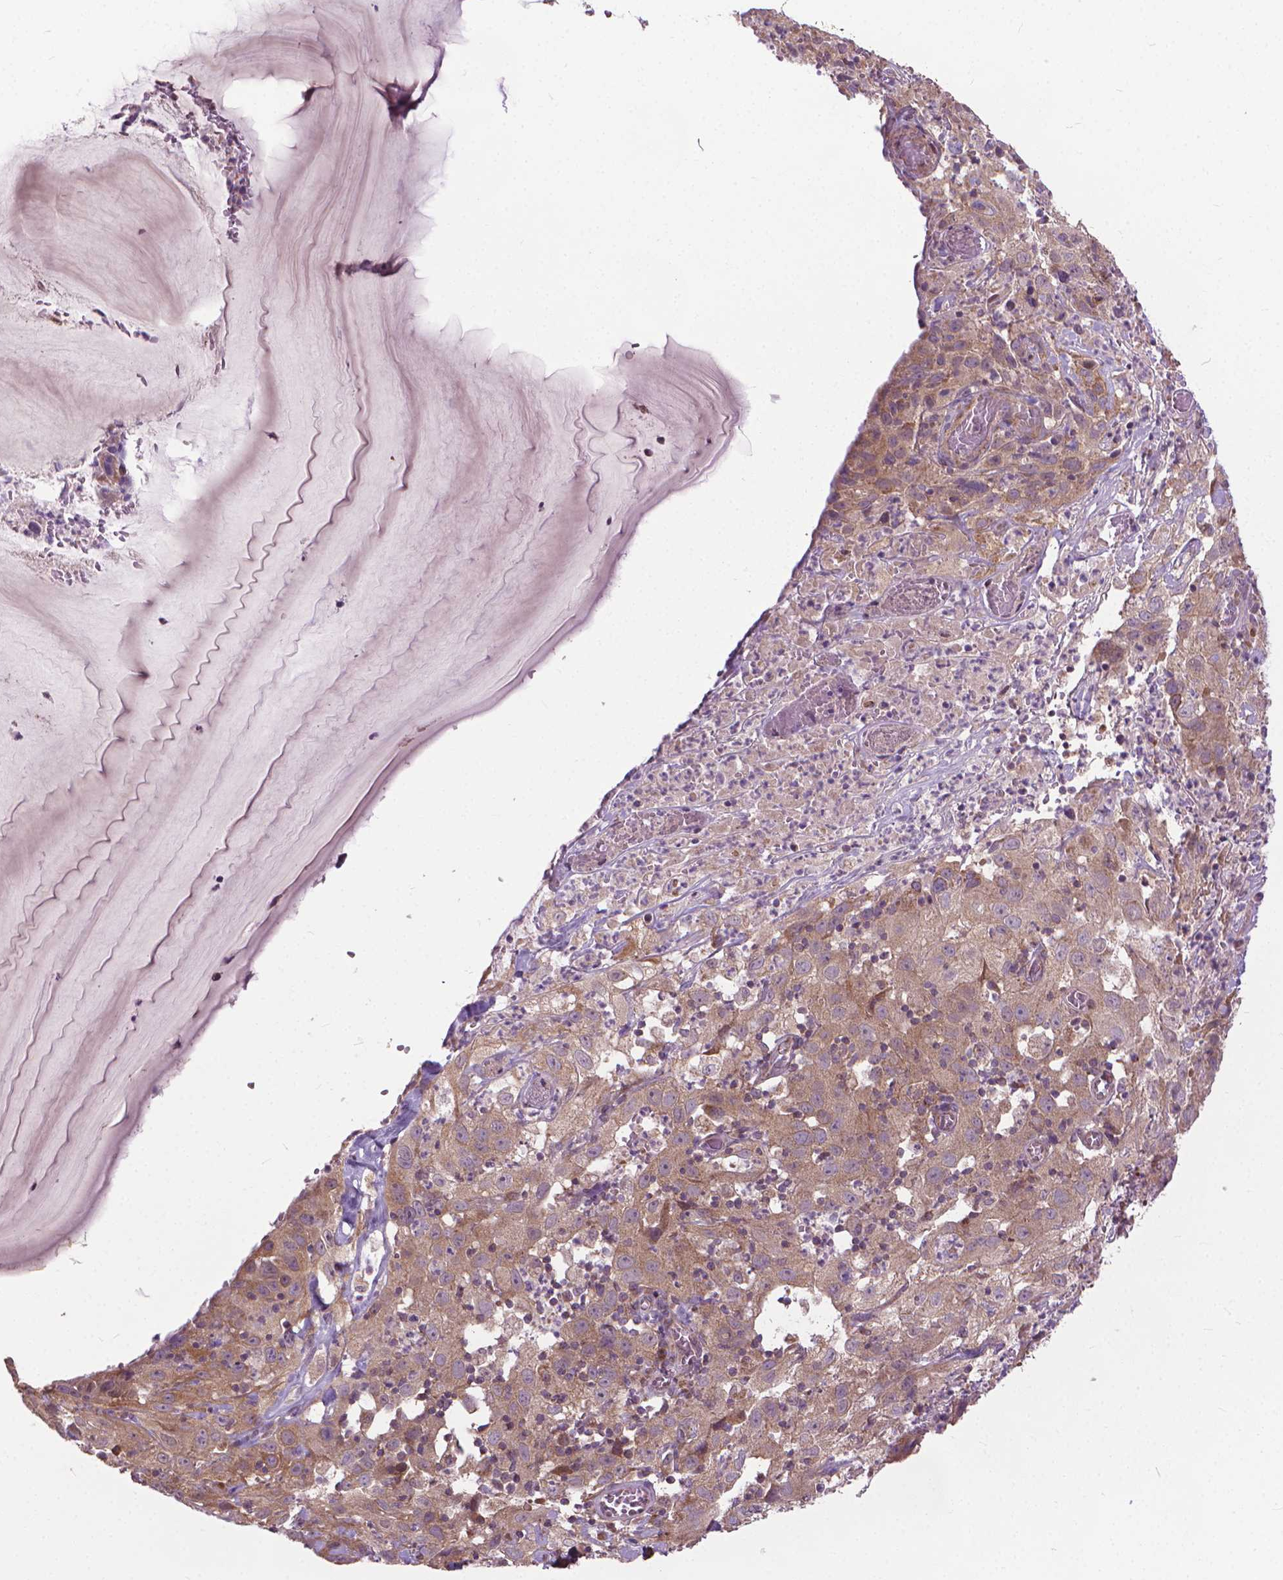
{"staining": {"intensity": "moderate", "quantity": ">75%", "location": "cytoplasmic/membranous"}, "tissue": "cervical cancer", "cell_type": "Tumor cells", "image_type": "cancer", "snomed": [{"axis": "morphology", "description": "Squamous cell carcinoma, NOS"}, {"axis": "topography", "description": "Cervix"}], "caption": "A high-resolution image shows IHC staining of cervical cancer (squamous cell carcinoma), which displays moderate cytoplasmic/membranous expression in approximately >75% of tumor cells.", "gene": "NUDT1", "patient": {"sex": "female", "age": 32}}